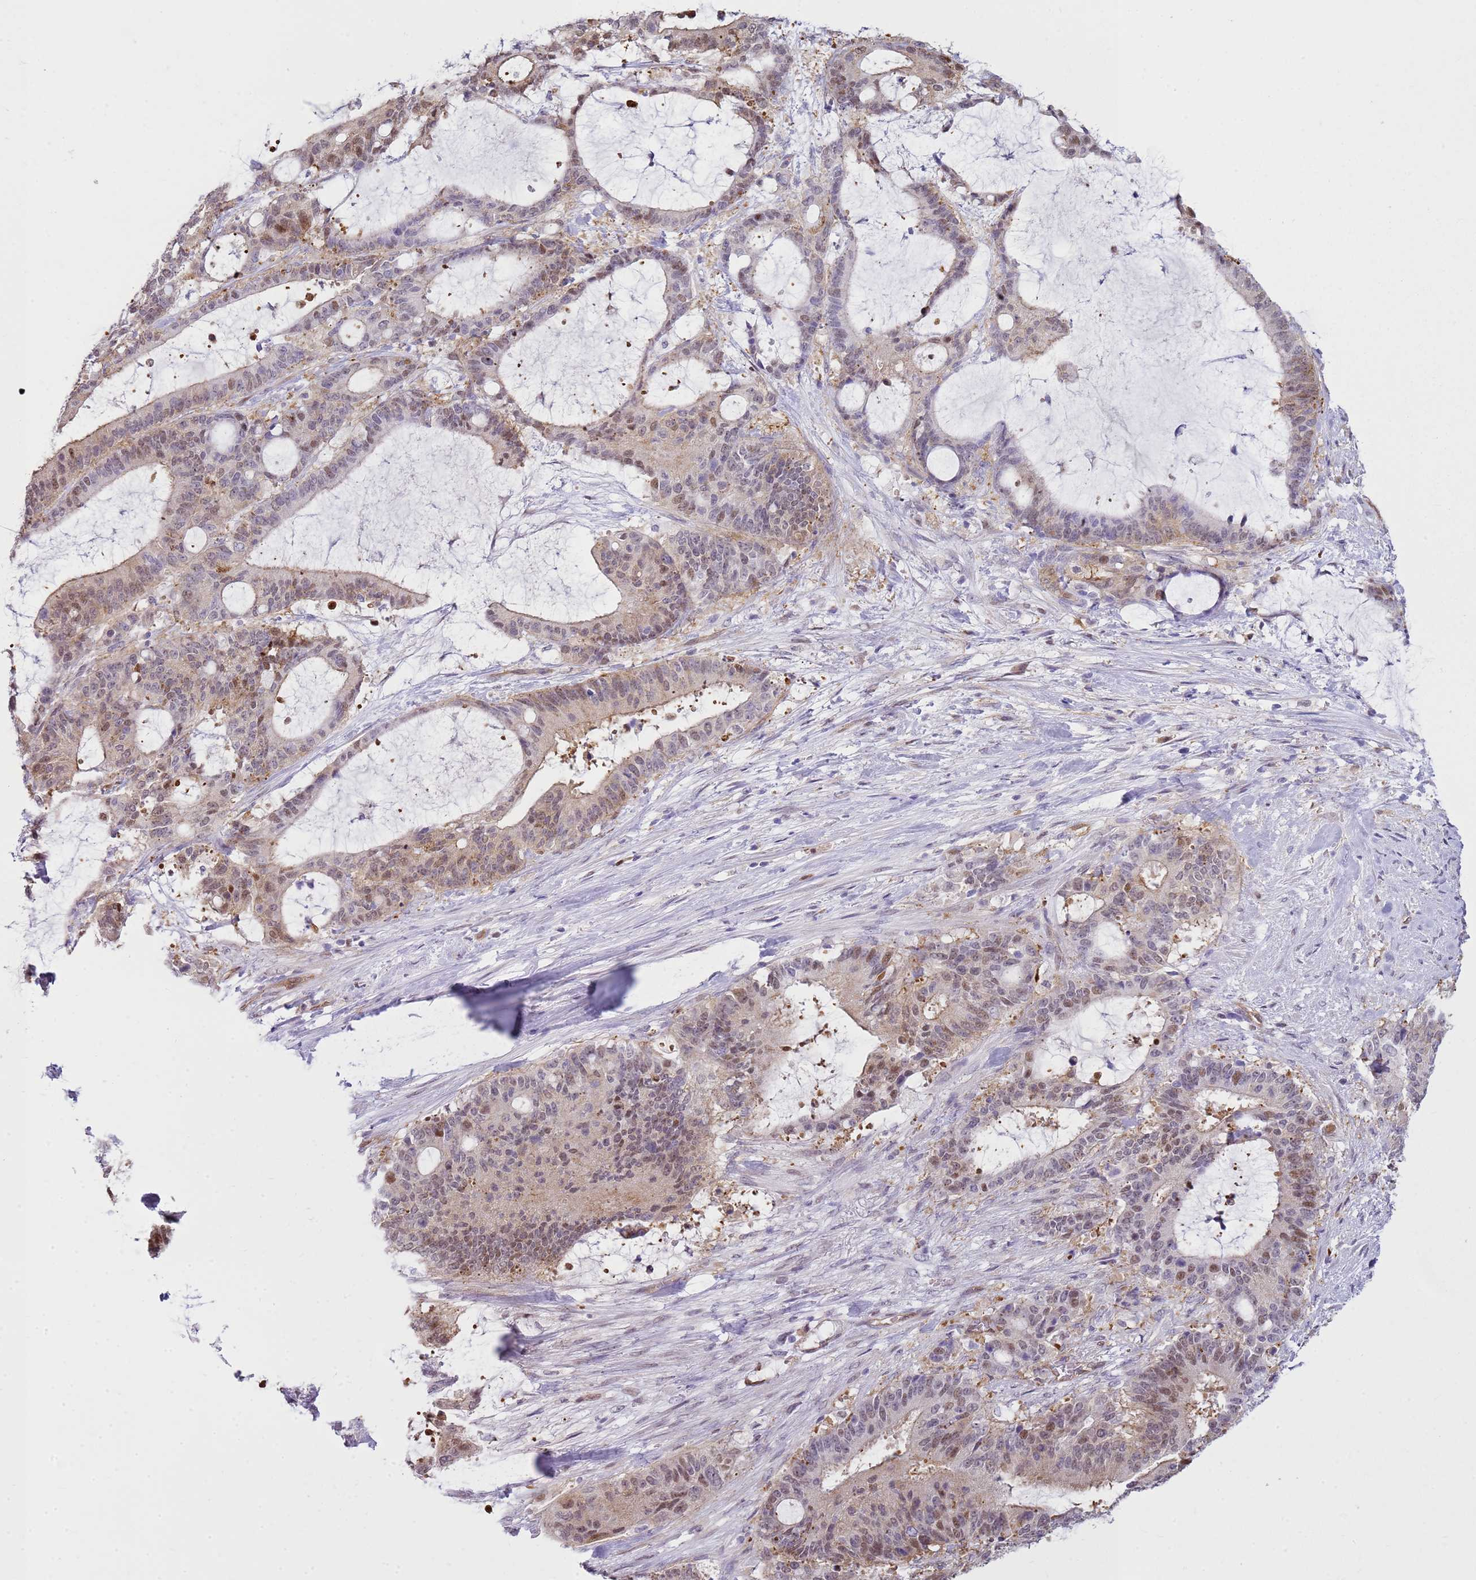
{"staining": {"intensity": "weak", "quantity": "<25%", "location": "nuclear"}, "tissue": "liver cancer", "cell_type": "Tumor cells", "image_type": "cancer", "snomed": [{"axis": "morphology", "description": "Normal tissue, NOS"}, {"axis": "morphology", "description": "Cholangiocarcinoma"}, {"axis": "topography", "description": "Liver"}, {"axis": "topography", "description": "Peripheral nerve tissue"}], "caption": "An image of human liver cancer is negative for staining in tumor cells.", "gene": "YWHAE", "patient": {"sex": "female", "age": 73}}